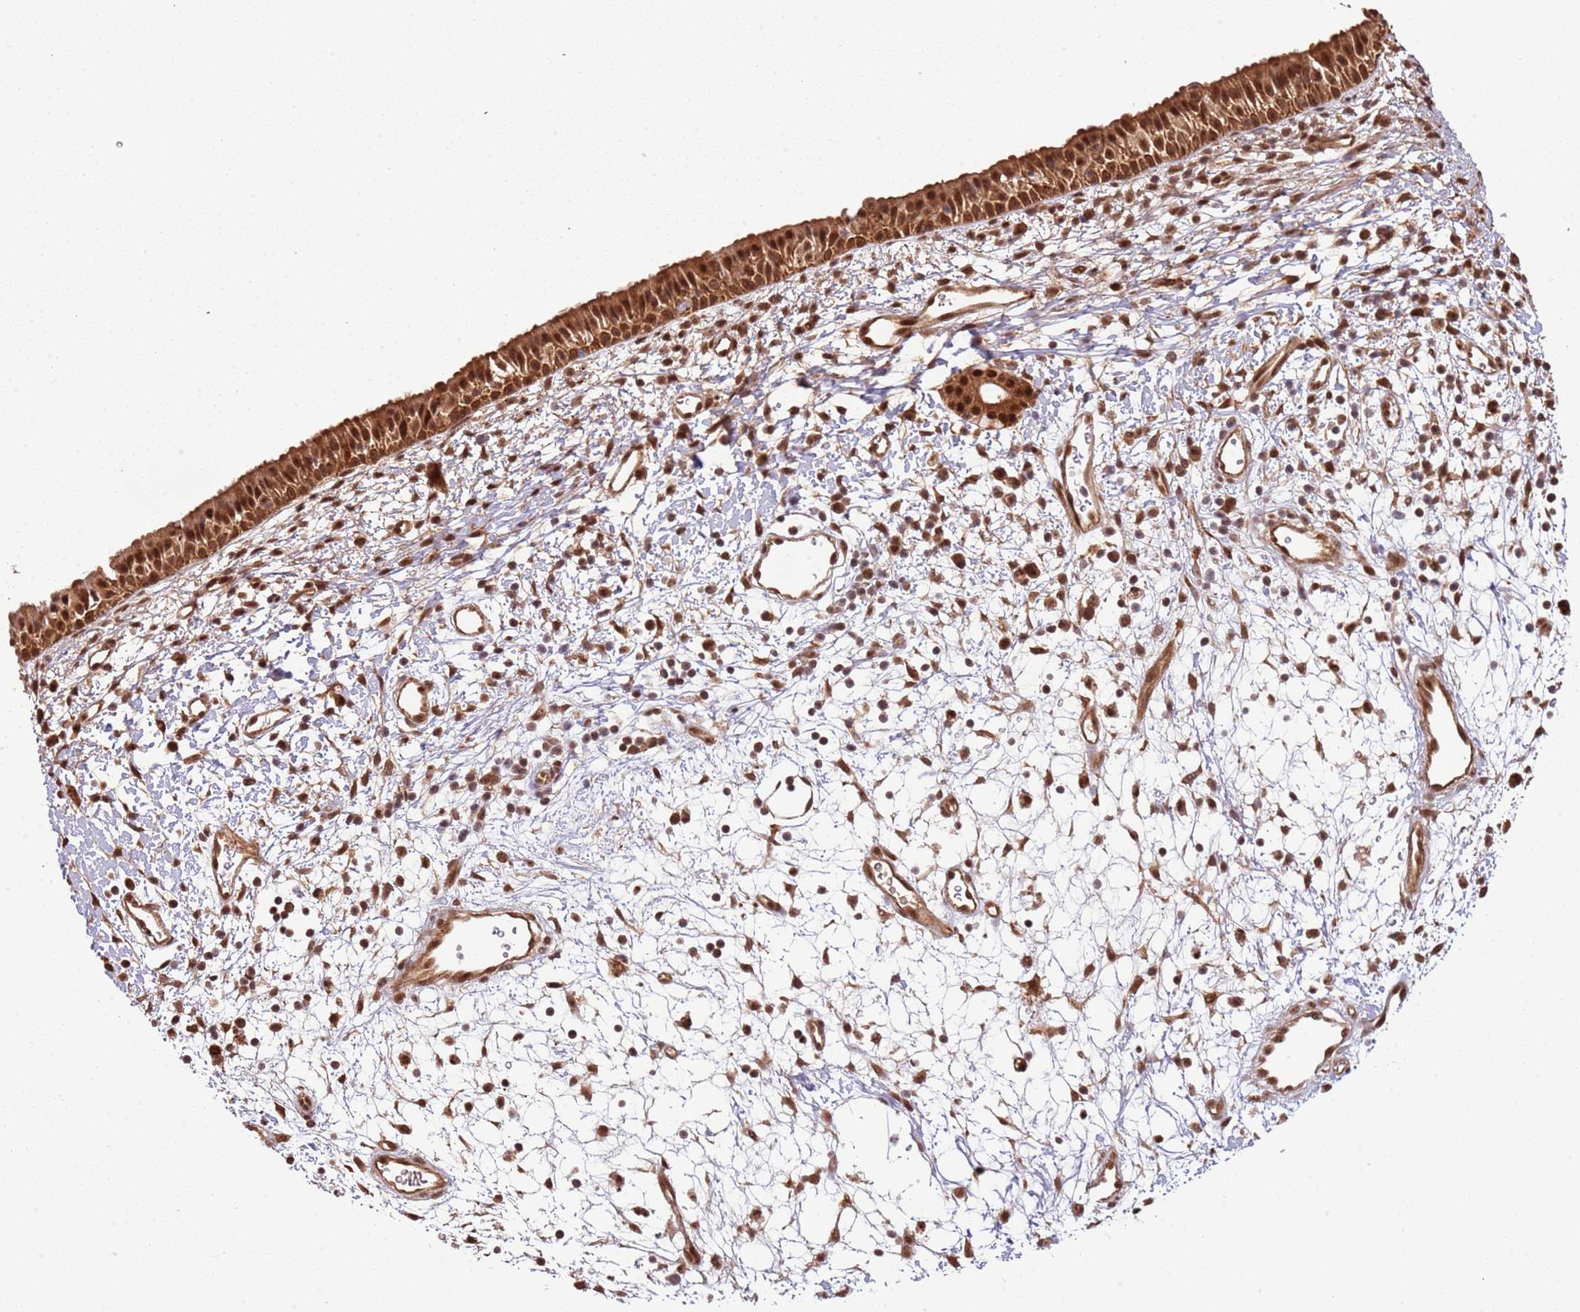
{"staining": {"intensity": "moderate", "quantity": ">75%", "location": "cytoplasmic/membranous,nuclear"}, "tissue": "nasopharynx", "cell_type": "Respiratory epithelial cells", "image_type": "normal", "snomed": [{"axis": "morphology", "description": "Normal tissue, NOS"}, {"axis": "topography", "description": "Nasopharynx"}], "caption": "A brown stain highlights moderate cytoplasmic/membranous,nuclear expression of a protein in respiratory epithelial cells of normal human nasopharynx.", "gene": "PLSCR5", "patient": {"sex": "male", "age": 22}}